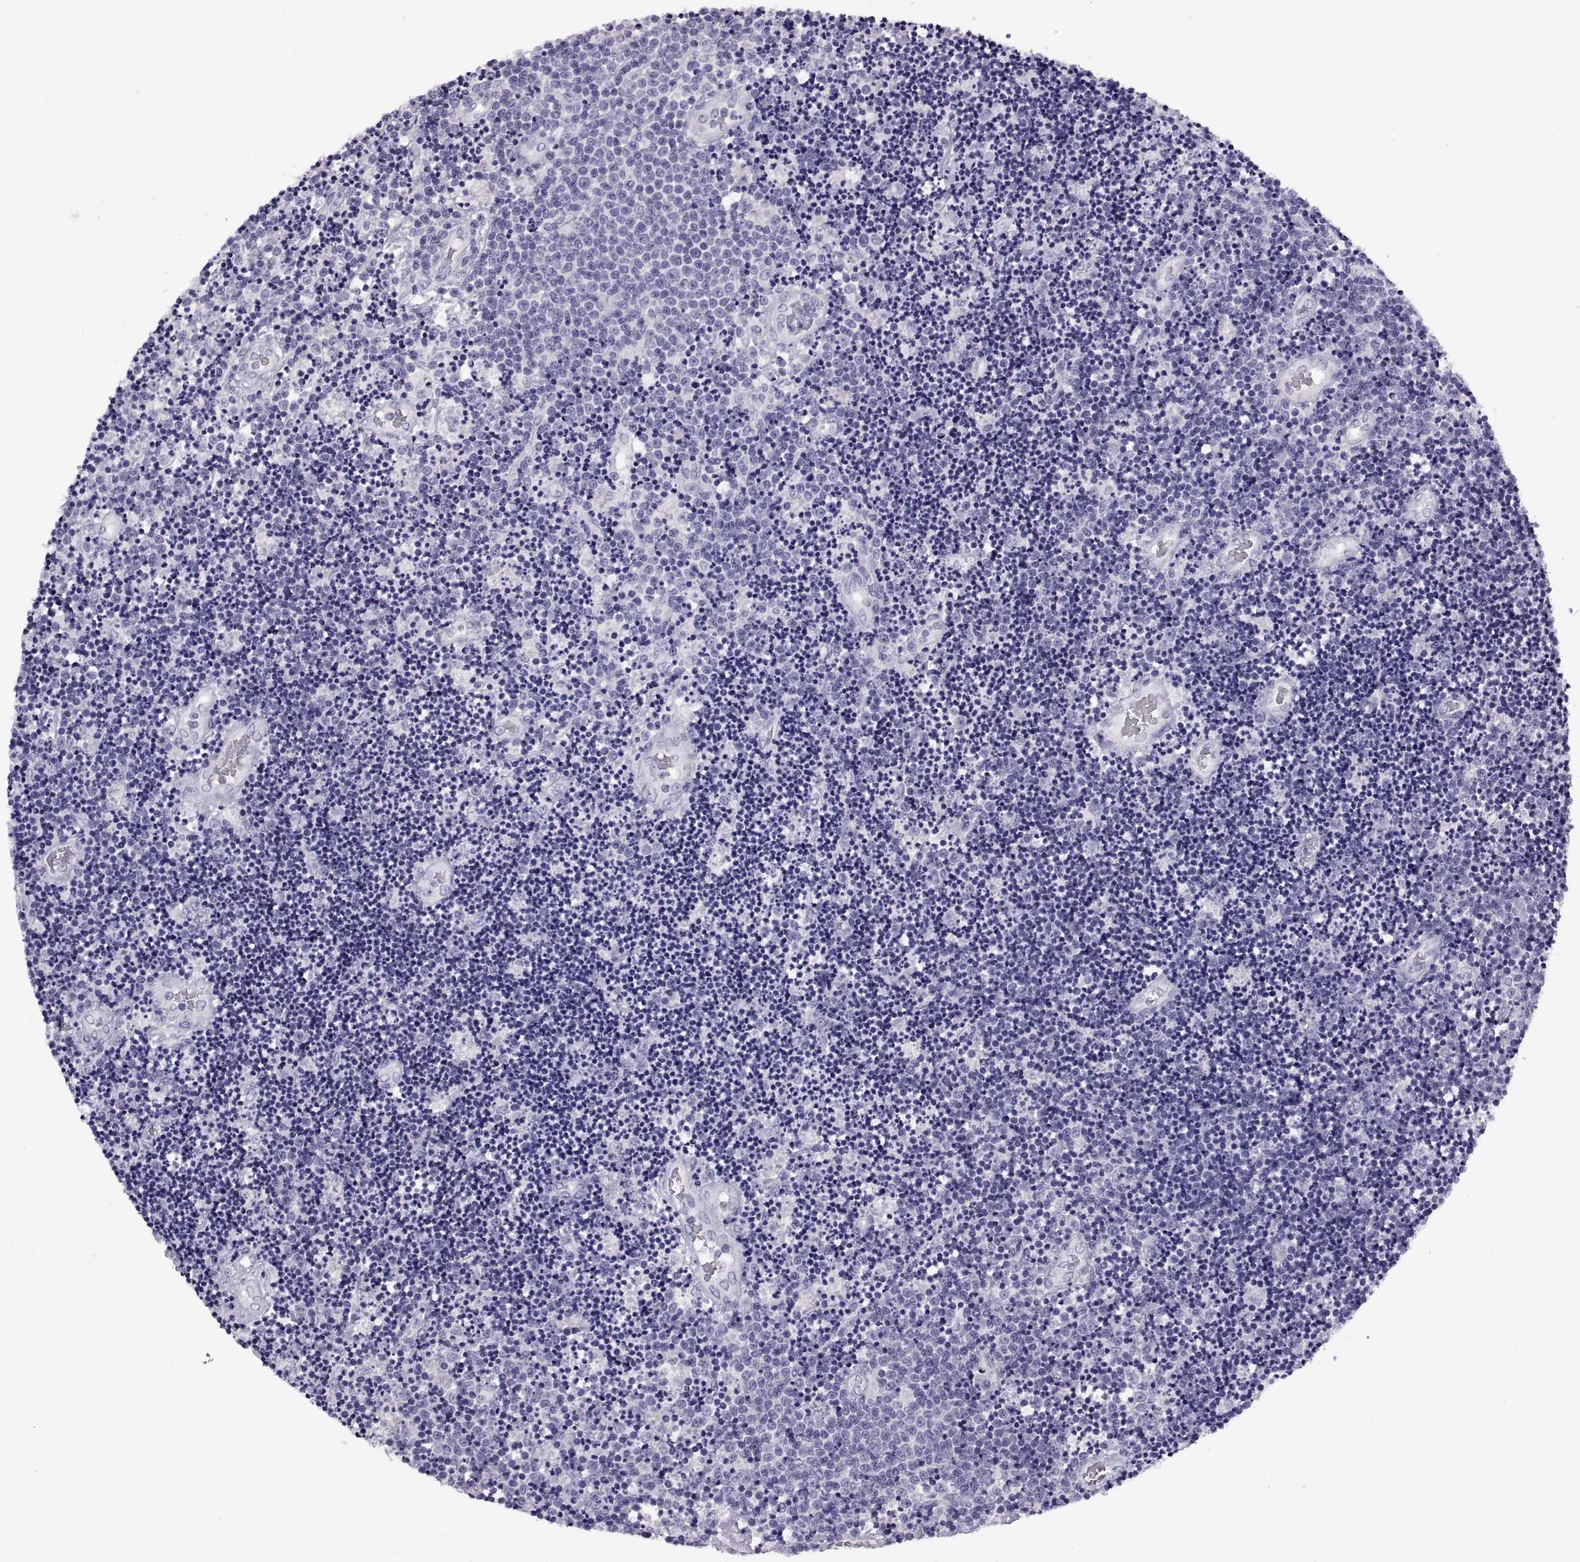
{"staining": {"intensity": "negative", "quantity": "none", "location": "none"}, "tissue": "lymphoma", "cell_type": "Tumor cells", "image_type": "cancer", "snomed": [{"axis": "morphology", "description": "Malignant lymphoma, non-Hodgkin's type, Low grade"}, {"axis": "topography", "description": "Brain"}], "caption": "Histopathology image shows no significant protein expression in tumor cells of malignant lymphoma, non-Hodgkin's type (low-grade).", "gene": "RDM1", "patient": {"sex": "female", "age": 66}}